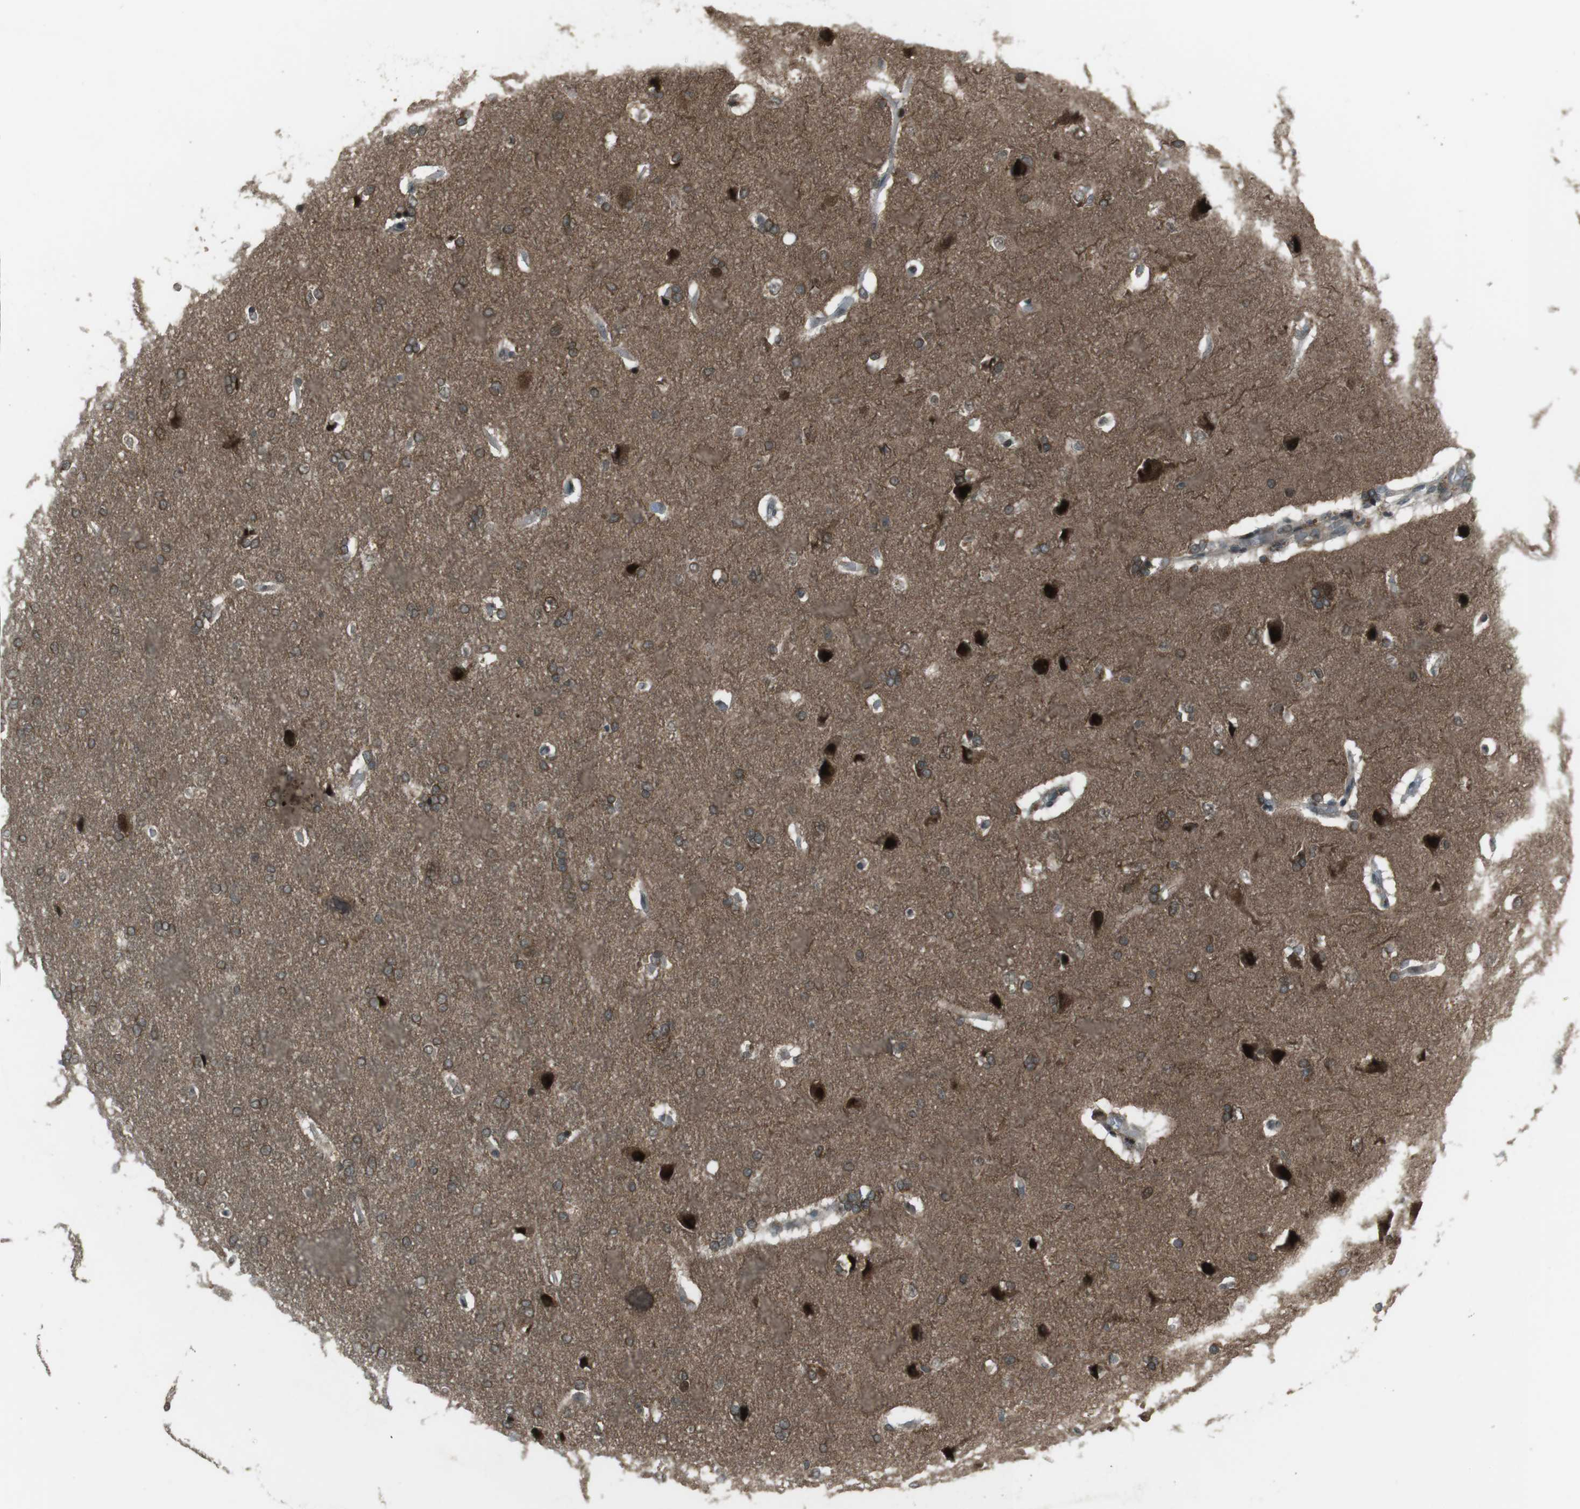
{"staining": {"intensity": "moderate", "quantity": ">75%", "location": "cytoplasmic/membranous,nuclear"}, "tissue": "cerebral cortex", "cell_type": "Endothelial cells", "image_type": "normal", "snomed": [{"axis": "morphology", "description": "Normal tissue, NOS"}, {"axis": "topography", "description": "Cerebral cortex"}], "caption": "A high-resolution image shows IHC staining of normal cerebral cortex, which displays moderate cytoplasmic/membranous,nuclear staining in approximately >75% of endothelial cells.", "gene": "SLITRK5", "patient": {"sex": "male", "age": 62}}